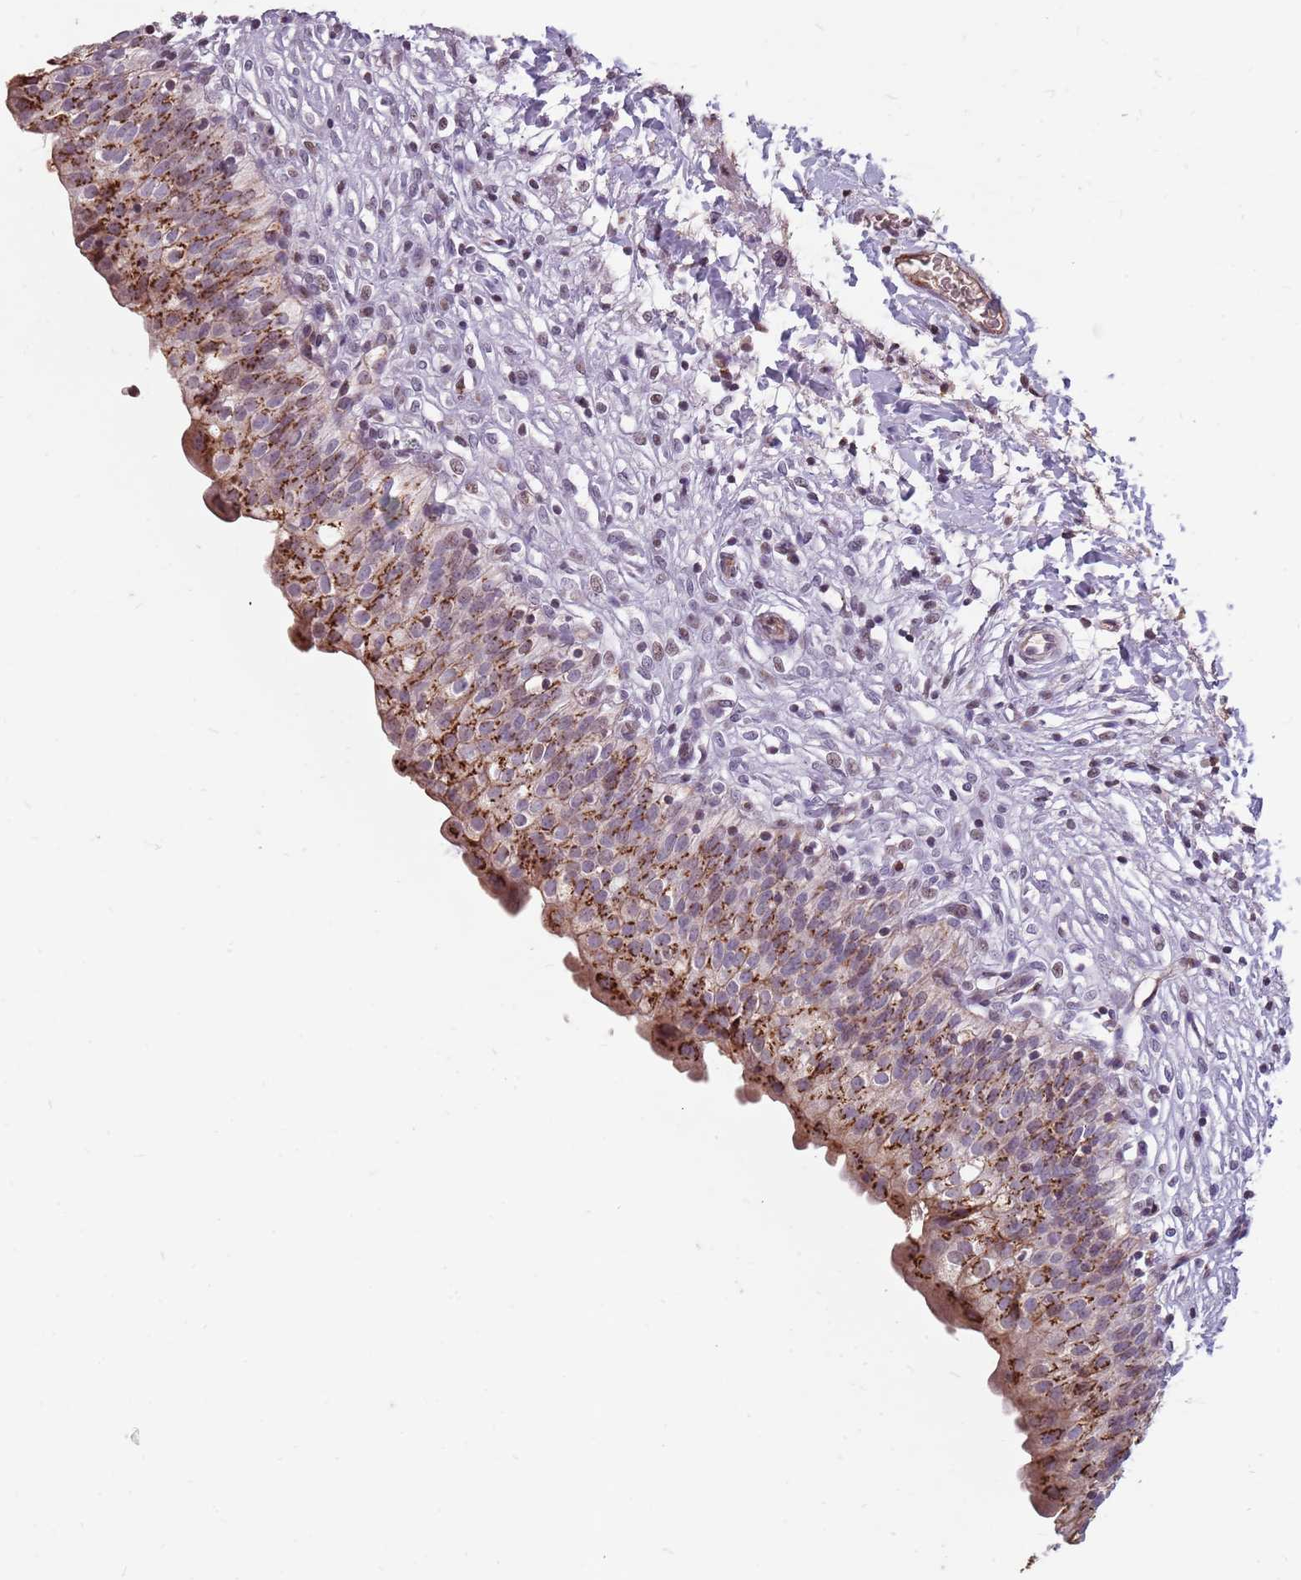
{"staining": {"intensity": "moderate", "quantity": "25%-75%", "location": "cytoplasmic/membranous"}, "tissue": "urinary bladder", "cell_type": "Urothelial cells", "image_type": "normal", "snomed": [{"axis": "morphology", "description": "Normal tissue, NOS"}, {"axis": "topography", "description": "Urinary bladder"}], "caption": "This photomicrograph displays unremarkable urinary bladder stained with immunohistochemistry (IHC) to label a protein in brown. The cytoplasmic/membranous of urothelial cells show moderate positivity for the protein. Nuclei are counter-stained blue.", "gene": "NEK6", "patient": {"sex": "male", "age": 55}}